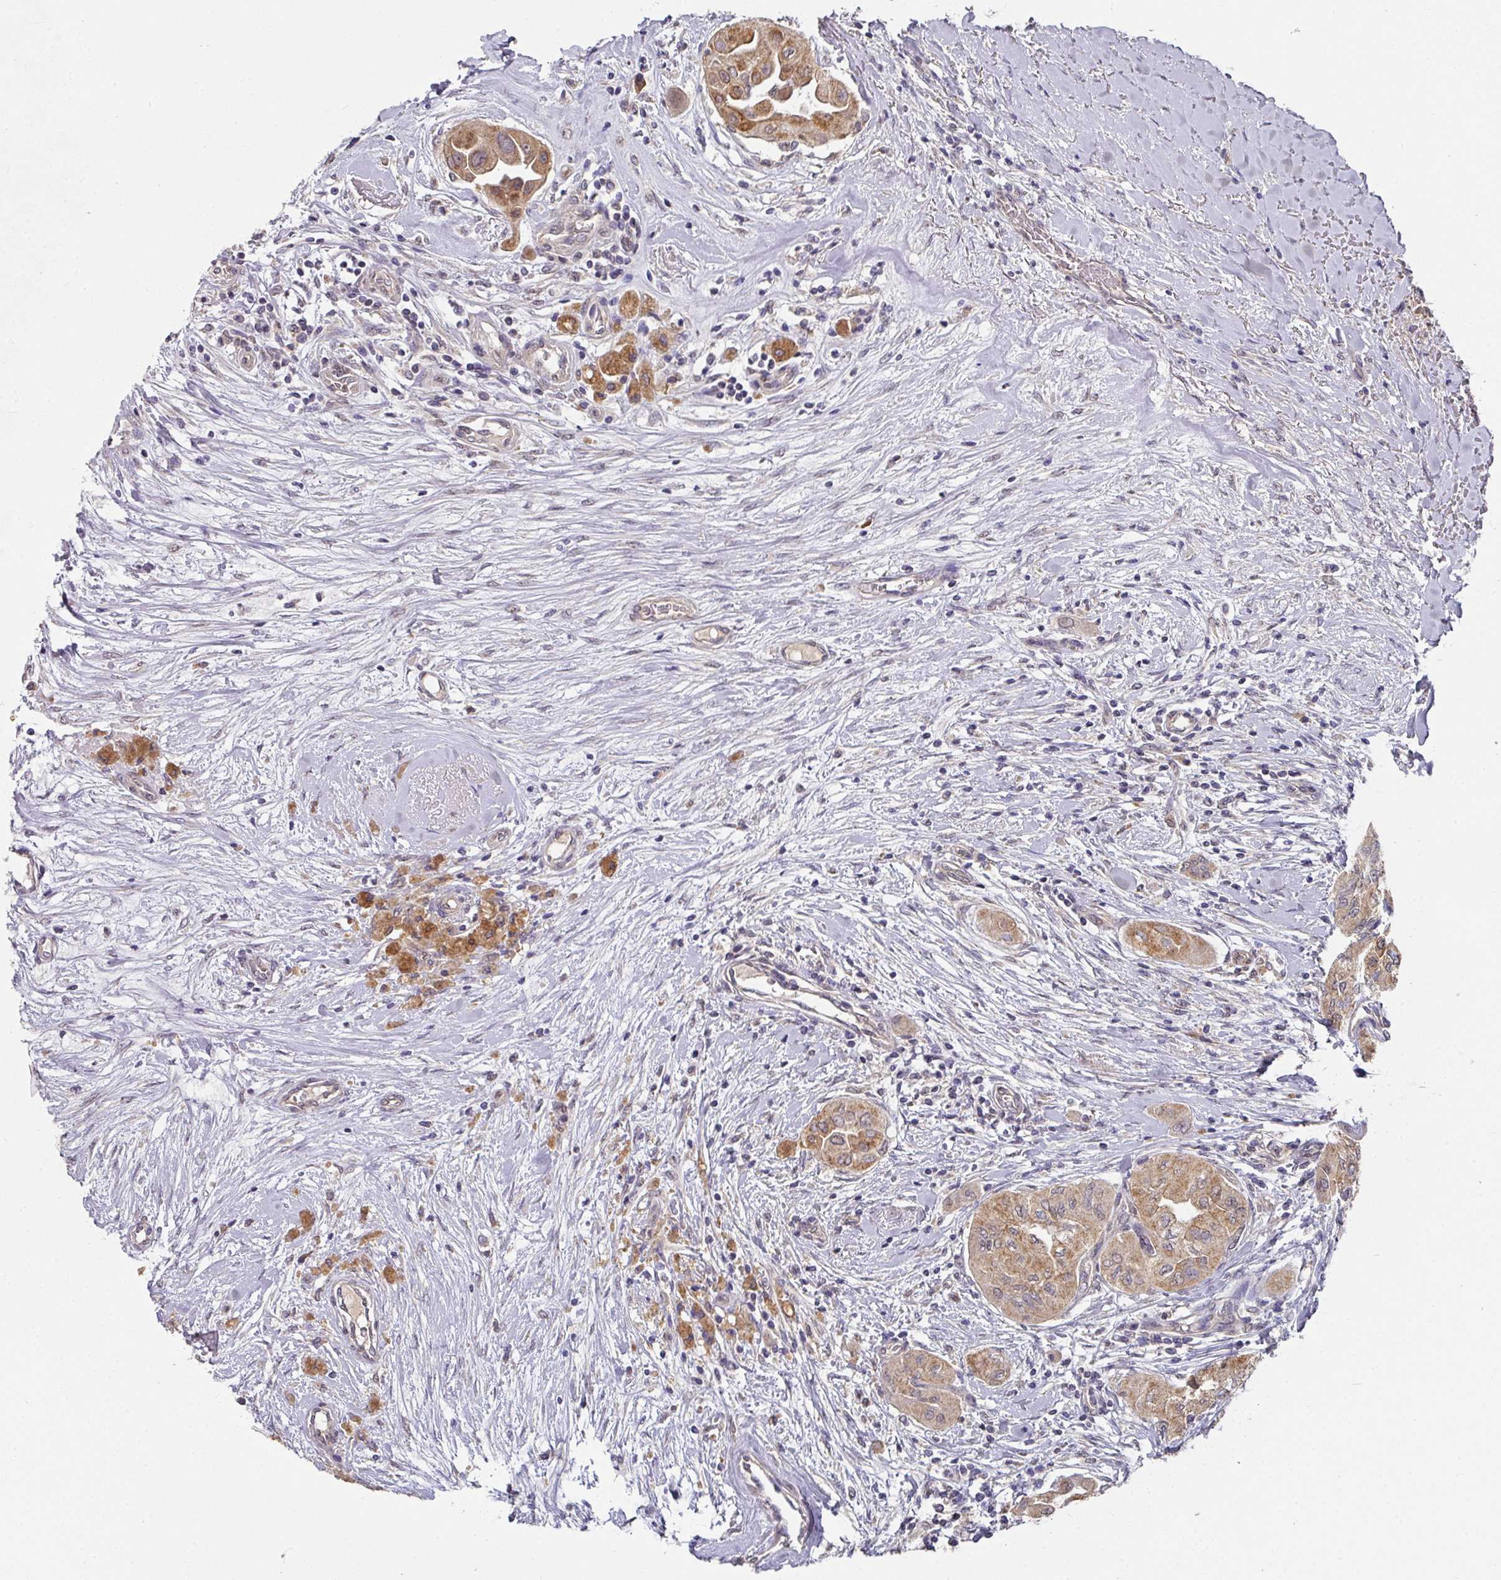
{"staining": {"intensity": "moderate", "quantity": ">75%", "location": "cytoplasmic/membranous"}, "tissue": "thyroid cancer", "cell_type": "Tumor cells", "image_type": "cancer", "snomed": [{"axis": "morphology", "description": "Papillary adenocarcinoma, NOS"}, {"axis": "topography", "description": "Thyroid gland"}], "caption": "Moderate cytoplasmic/membranous staining for a protein is appreciated in about >75% of tumor cells of thyroid cancer (papillary adenocarcinoma) using immunohistochemistry.", "gene": "EXTL3", "patient": {"sex": "female", "age": 59}}